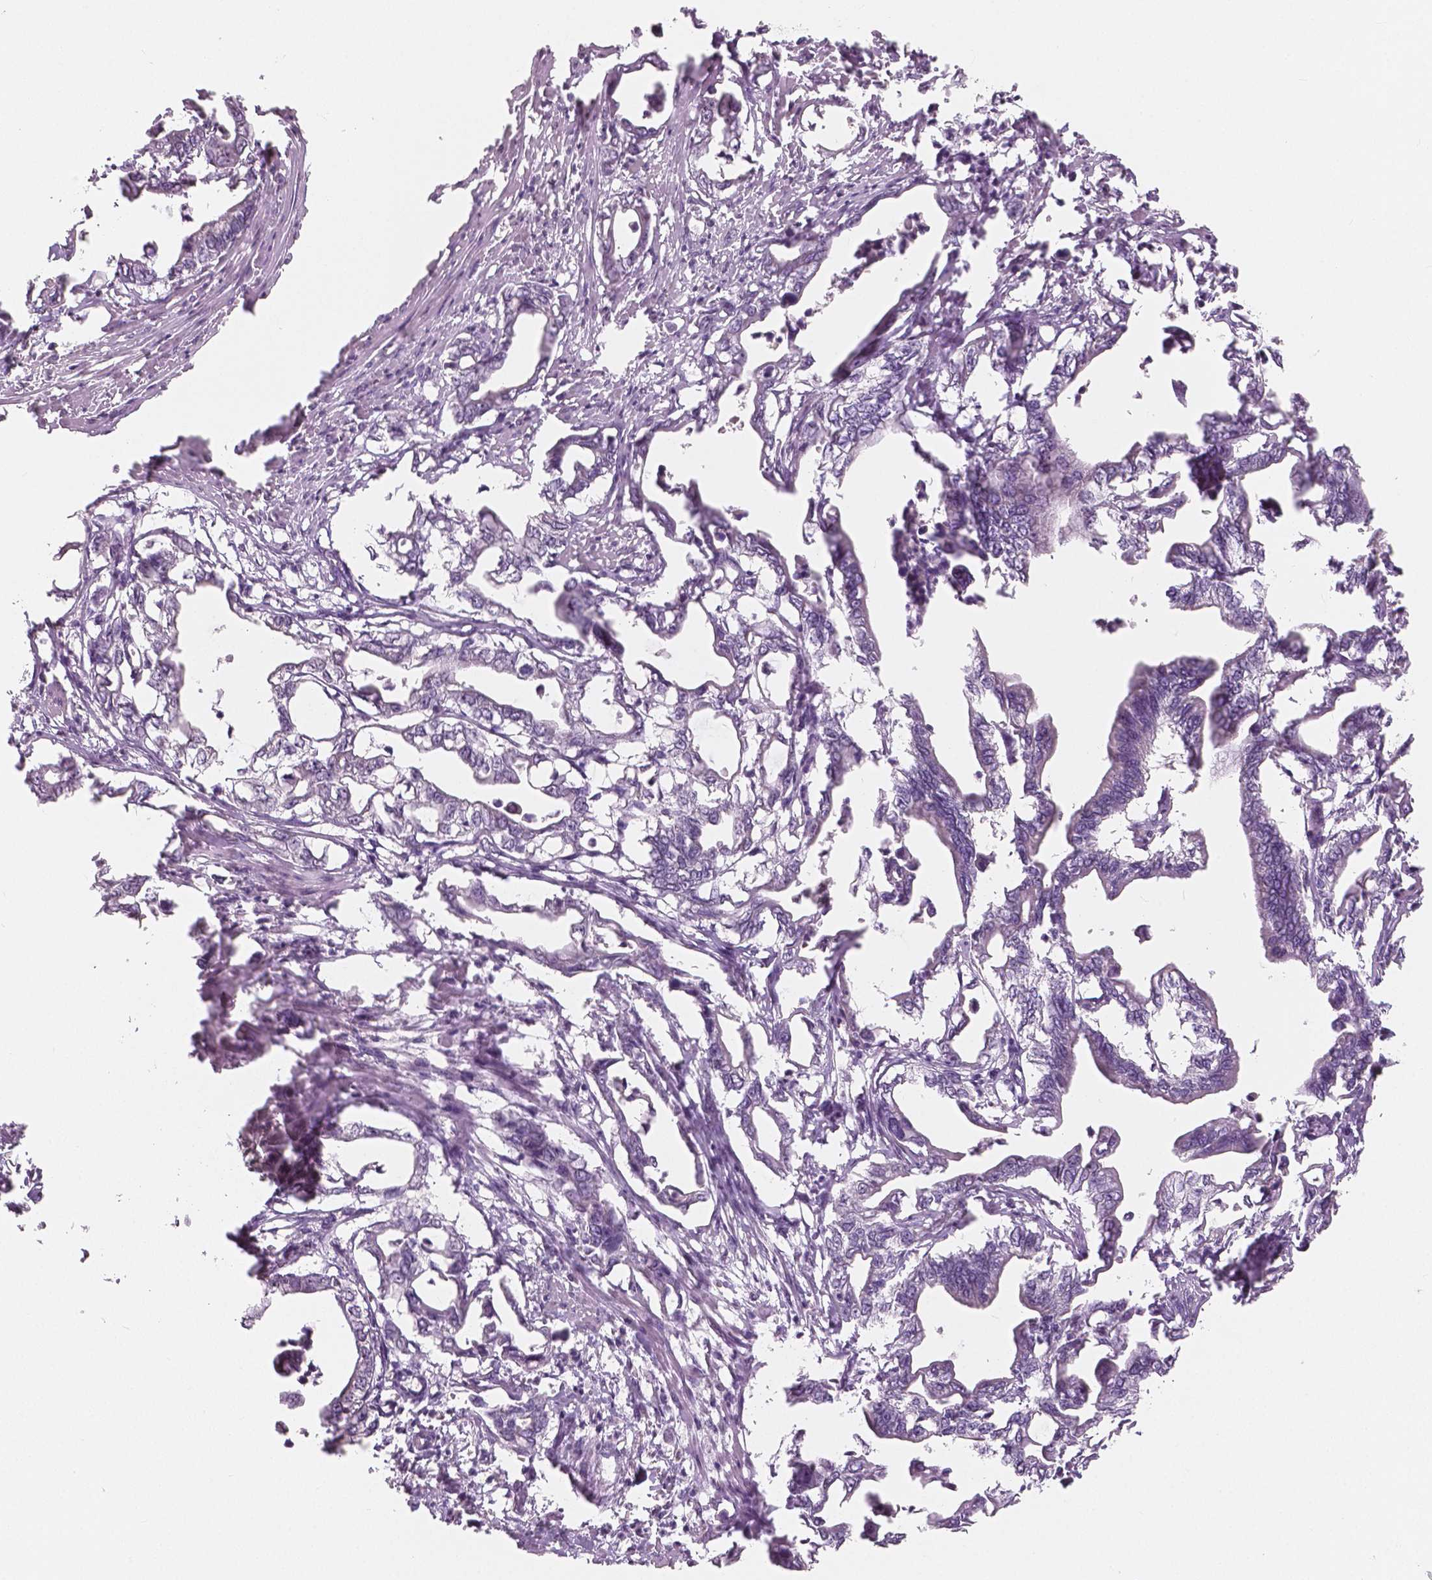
{"staining": {"intensity": "negative", "quantity": "none", "location": "none"}, "tissue": "pancreatic cancer", "cell_type": "Tumor cells", "image_type": "cancer", "snomed": [{"axis": "morphology", "description": "Adenocarcinoma, NOS"}, {"axis": "topography", "description": "Pancreas"}], "caption": "The photomicrograph displays no staining of tumor cells in pancreatic cancer (adenocarcinoma).", "gene": "KIT", "patient": {"sex": "male", "age": 61}}